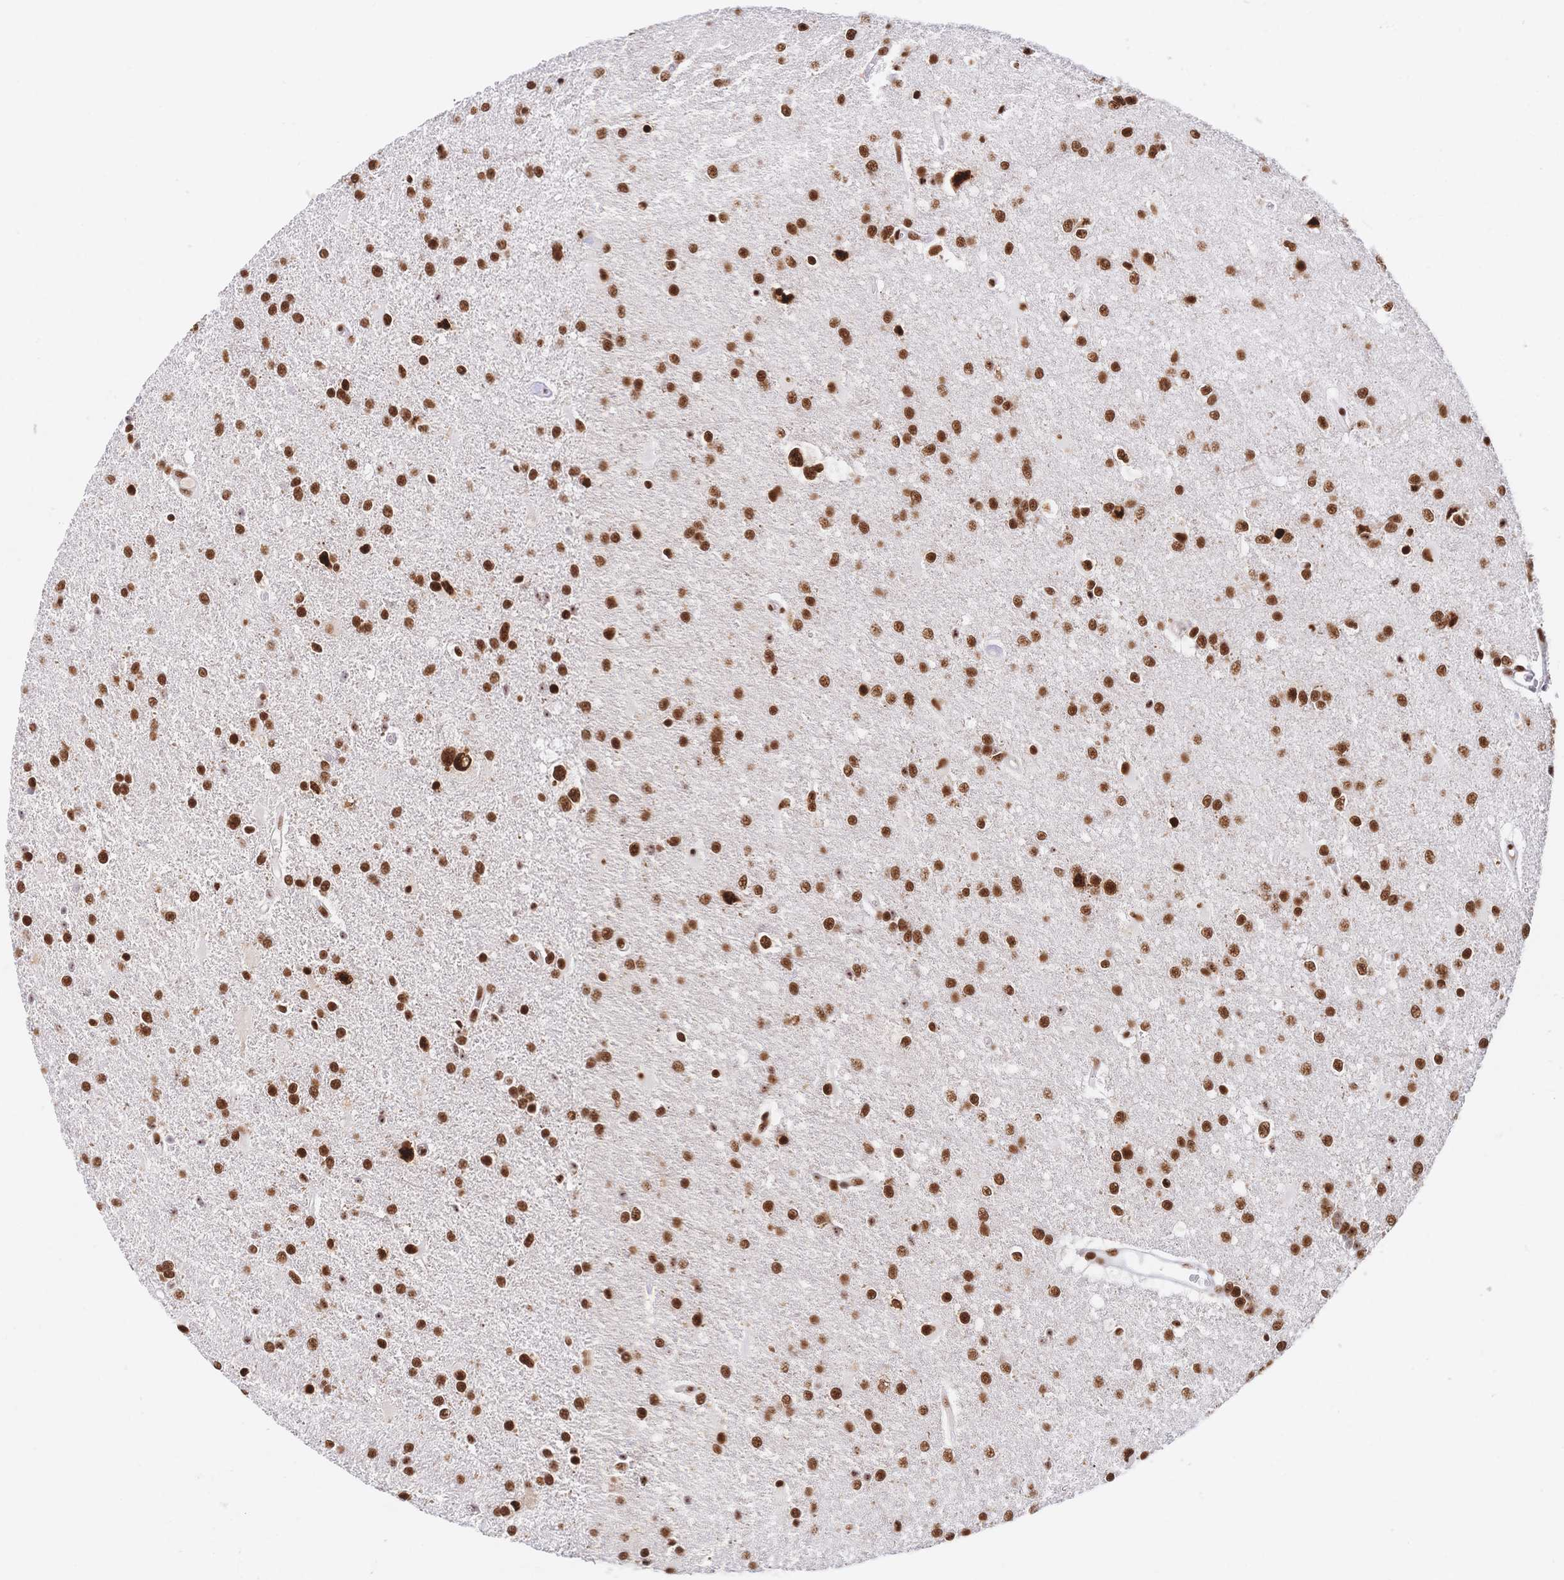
{"staining": {"intensity": "strong", "quantity": ">75%", "location": "nuclear"}, "tissue": "glioma", "cell_type": "Tumor cells", "image_type": "cancer", "snomed": [{"axis": "morphology", "description": "Glioma, malignant, Low grade"}, {"axis": "topography", "description": "Brain"}], "caption": "Brown immunohistochemical staining in glioma exhibits strong nuclear staining in about >75% of tumor cells.", "gene": "SRSF1", "patient": {"sex": "male", "age": 66}}